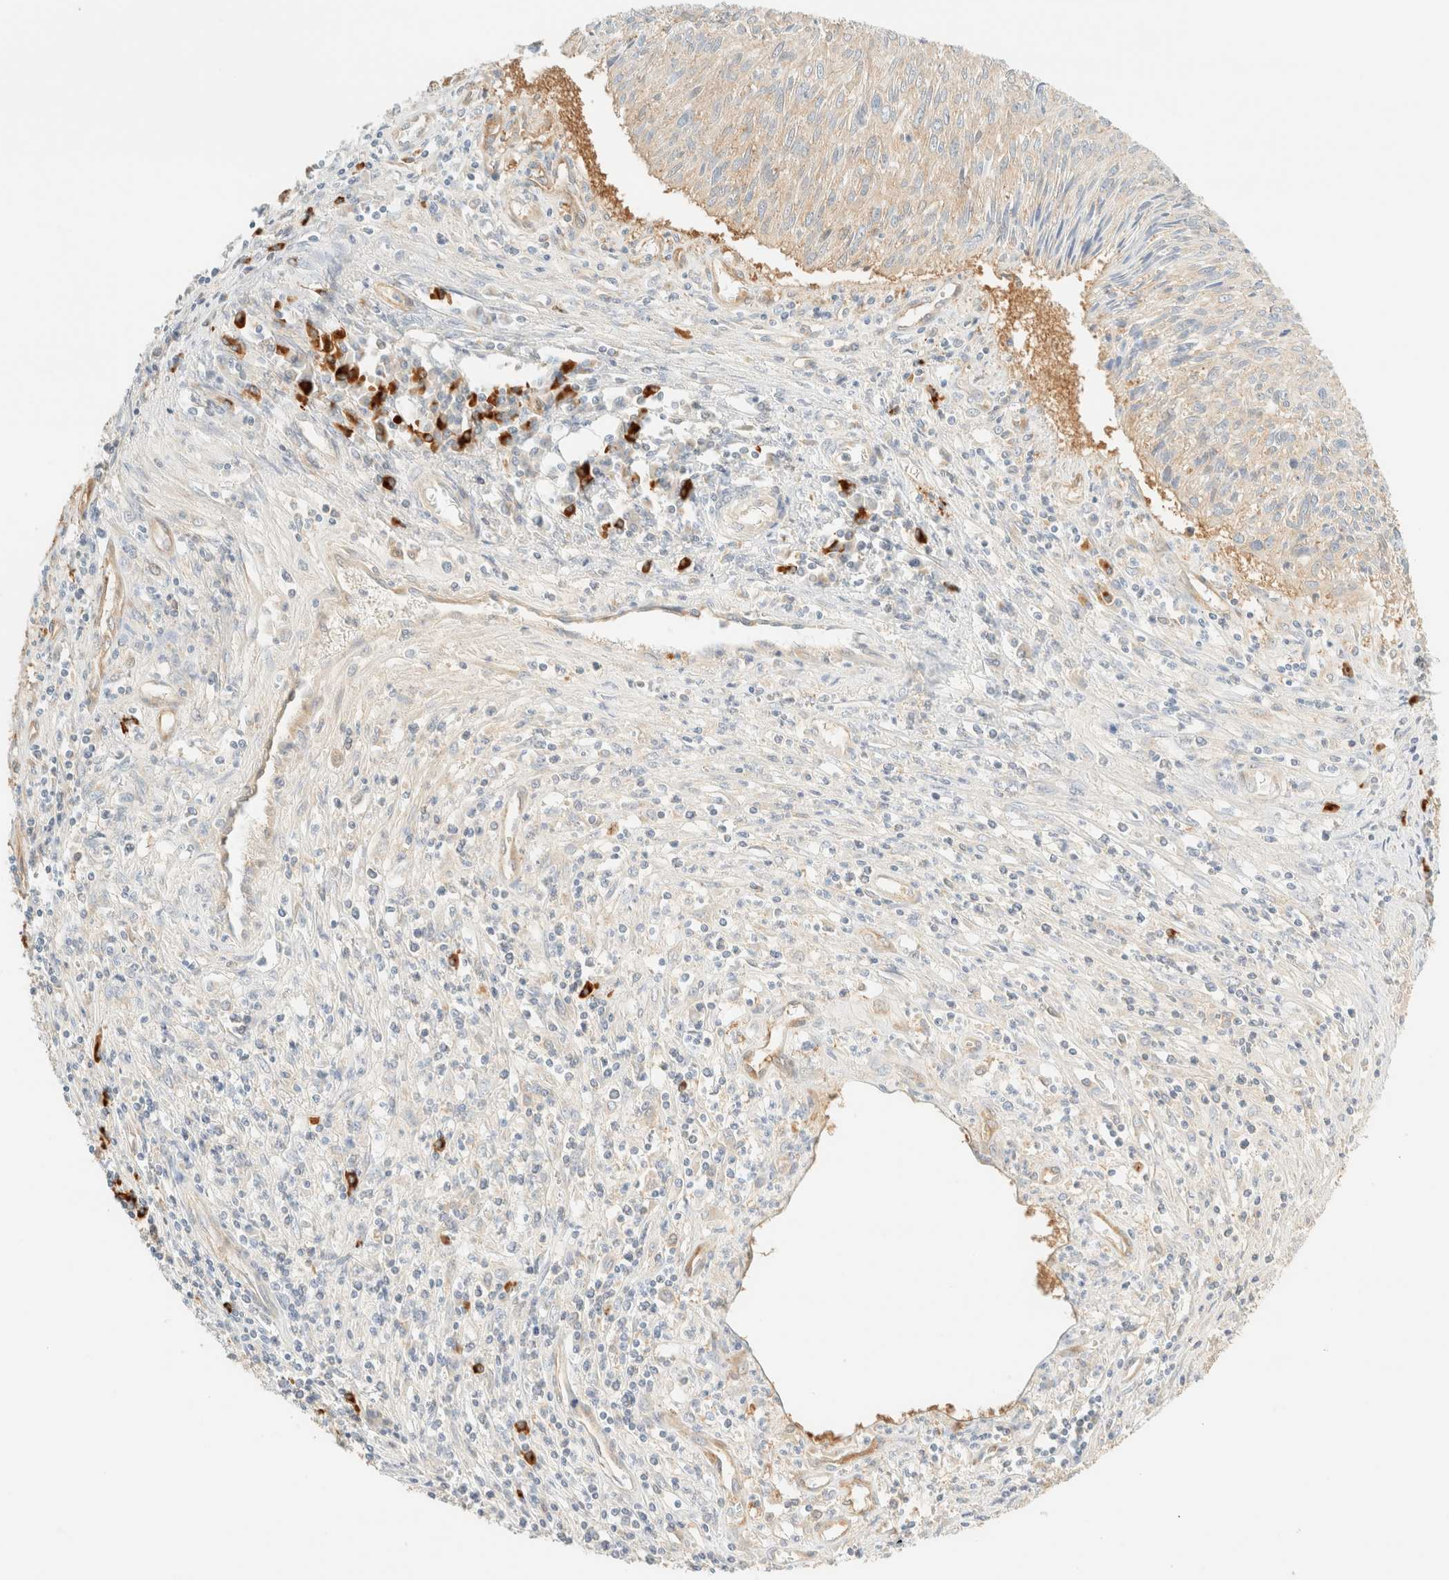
{"staining": {"intensity": "weak", "quantity": "25%-75%", "location": "cytoplasmic/membranous"}, "tissue": "cervical cancer", "cell_type": "Tumor cells", "image_type": "cancer", "snomed": [{"axis": "morphology", "description": "Squamous cell carcinoma, NOS"}, {"axis": "topography", "description": "Cervix"}], "caption": "About 25%-75% of tumor cells in human squamous cell carcinoma (cervical) show weak cytoplasmic/membranous protein positivity as visualized by brown immunohistochemical staining.", "gene": "FHOD1", "patient": {"sex": "female", "age": 51}}